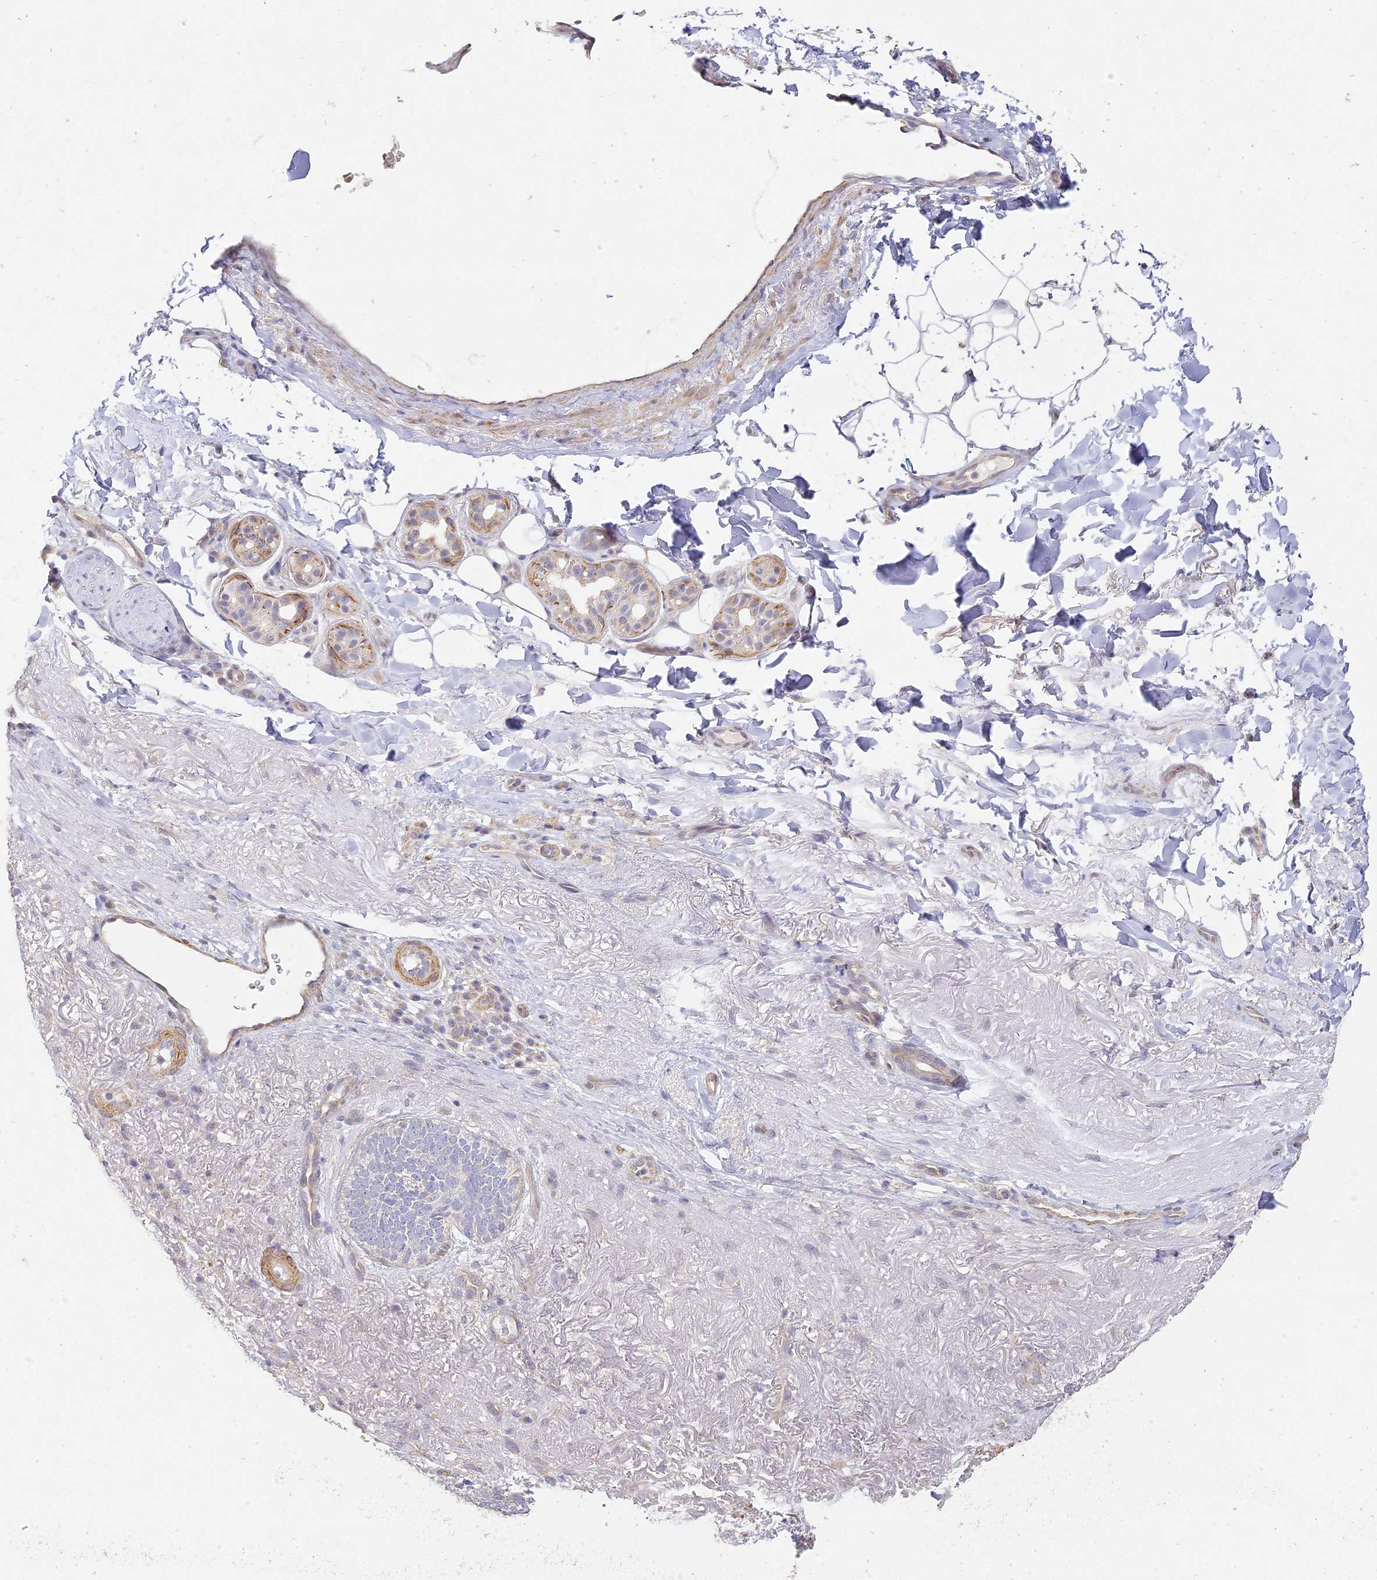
{"staining": {"intensity": "negative", "quantity": "none", "location": "none"}, "tissue": "skin cancer", "cell_type": "Tumor cells", "image_type": "cancer", "snomed": [{"axis": "morphology", "description": "Basal cell carcinoma"}, {"axis": "topography", "description": "Skin"}], "caption": "DAB immunohistochemical staining of skin basal cell carcinoma demonstrates no significant expression in tumor cells.", "gene": "MED28", "patient": {"sex": "female", "age": 85}}